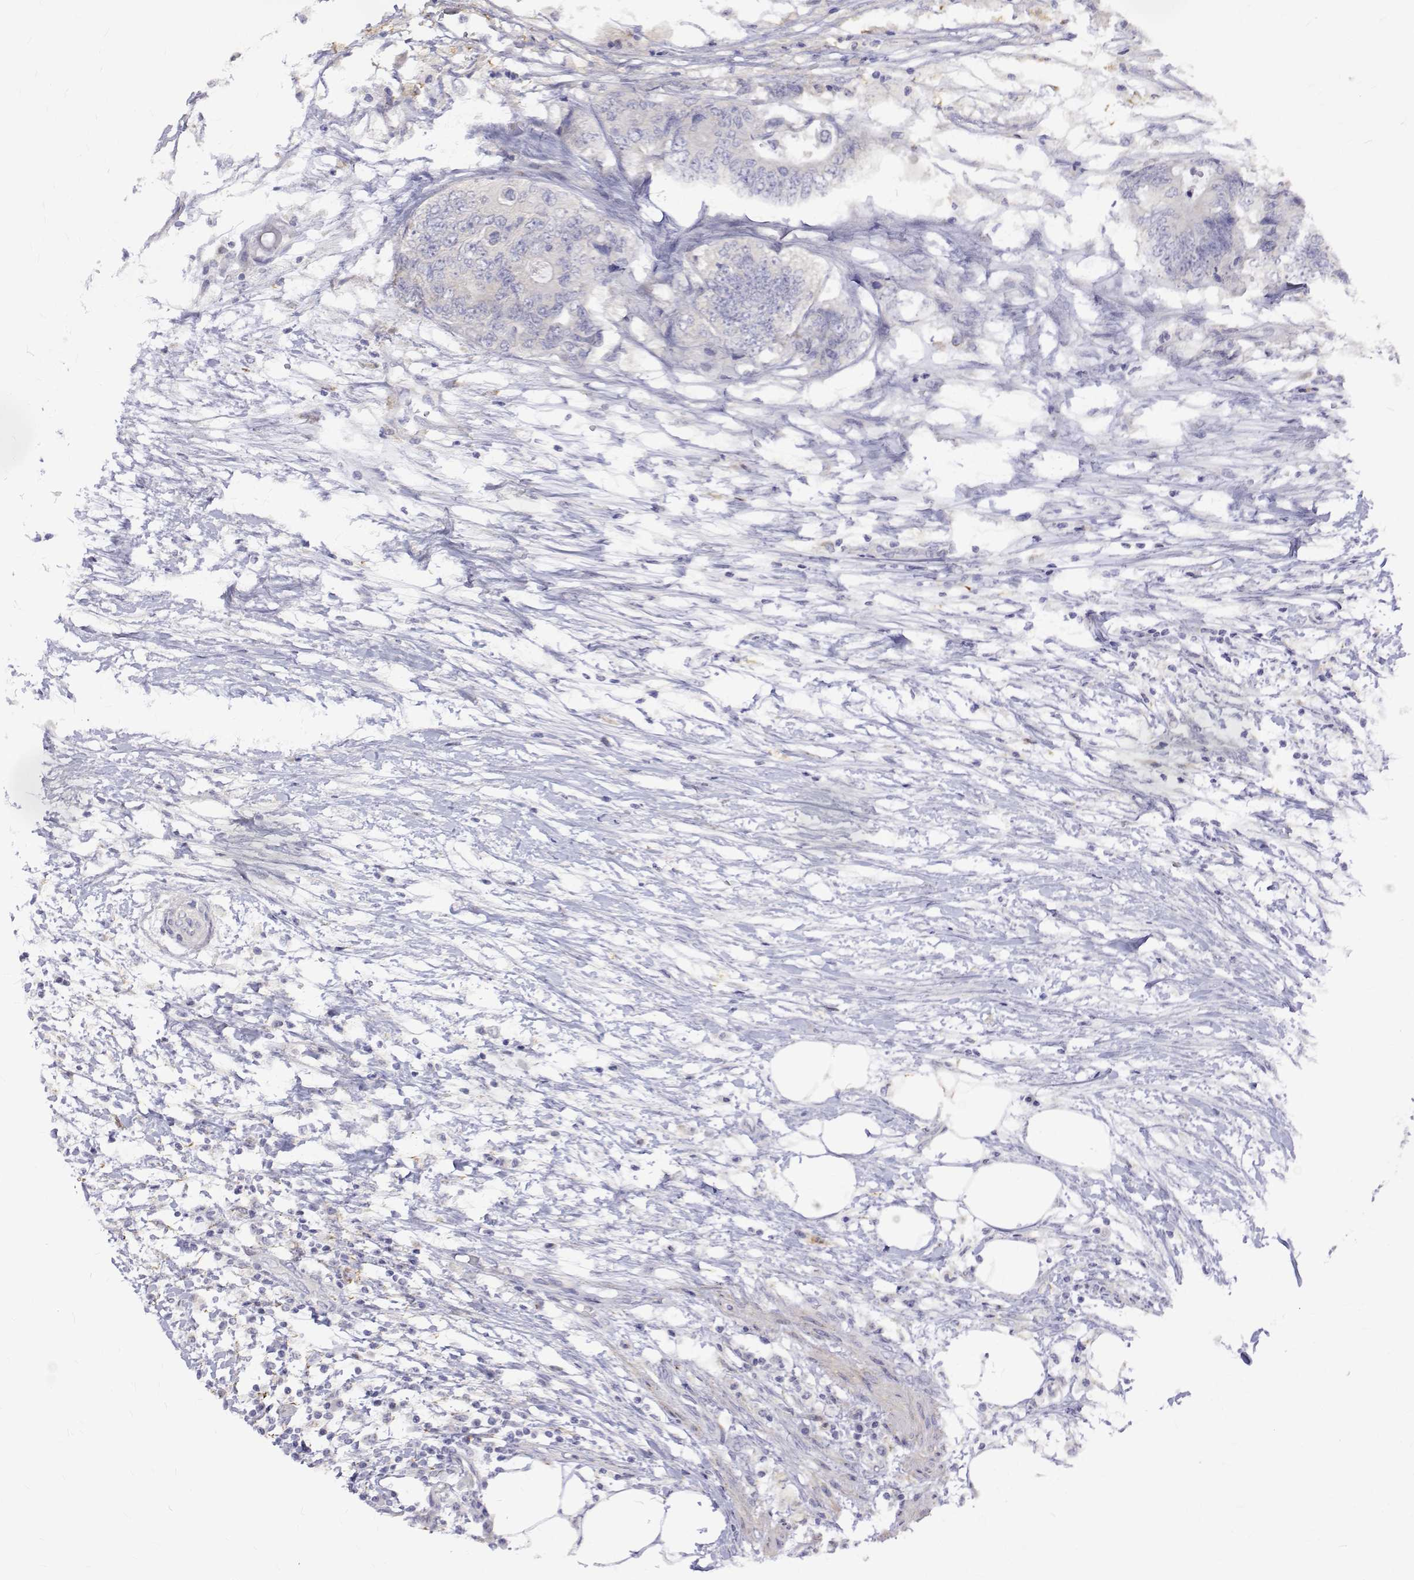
{"staining": {"intensity": "negative", "quantity": "none", "location": "none"}, "tissue": "colorectal cancer", "cell_type": "Tumor cells", "image_type": "cancer", "snomed": [{"axis": "morphology", "description": "Adenocarcinoma, NOS"}, {"axis": "topography", "description": "Colon"}], "caption": "Human colorectal cancer stained for a protein using immunohistochemistry displays no expression in tumor cells.", "gene": "PADI1", "patient": {"sex": "female", "age": 48}}